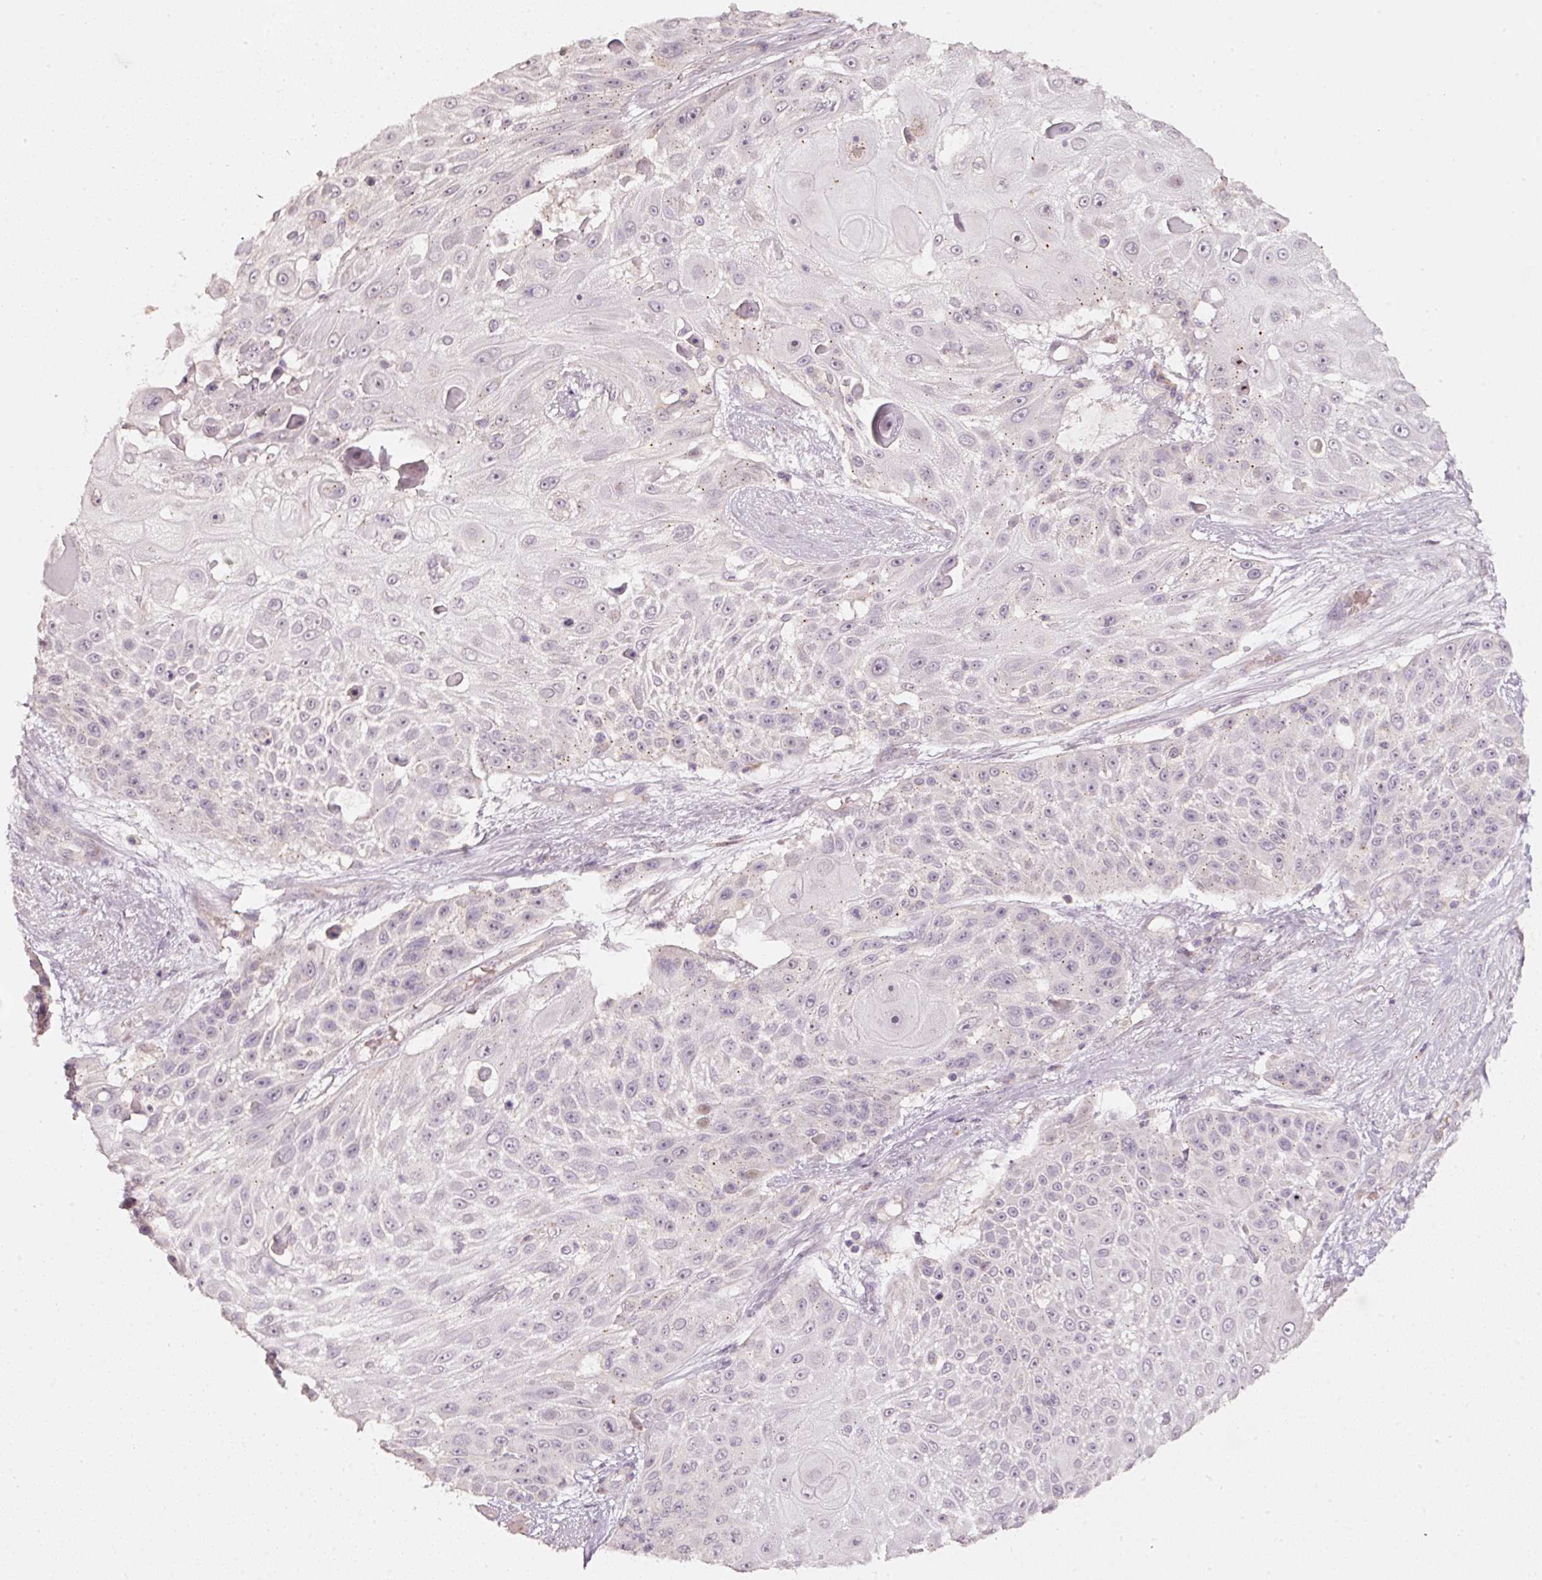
{"staining": {"intensity": "negative", "quantity": "none", "location": "none"}, "tissue": "skin cancer", "cell_type": "Tumor cells", "image_type": "cancer", "snomed": [{"axis": "morphology", "description": "Squamous cell carcinoma, NOS"}, {"axis": "topography", "description": "Skin"}], "caption": "Immunohistochemistry (IHC) image of neoplastic tissue: squamous cell carcinoma (skin) stained with DAB exhibits no significant protein expression in tumor cells.", "gene": "TOB2", "patient": {"sex": "female", "age": 86}}